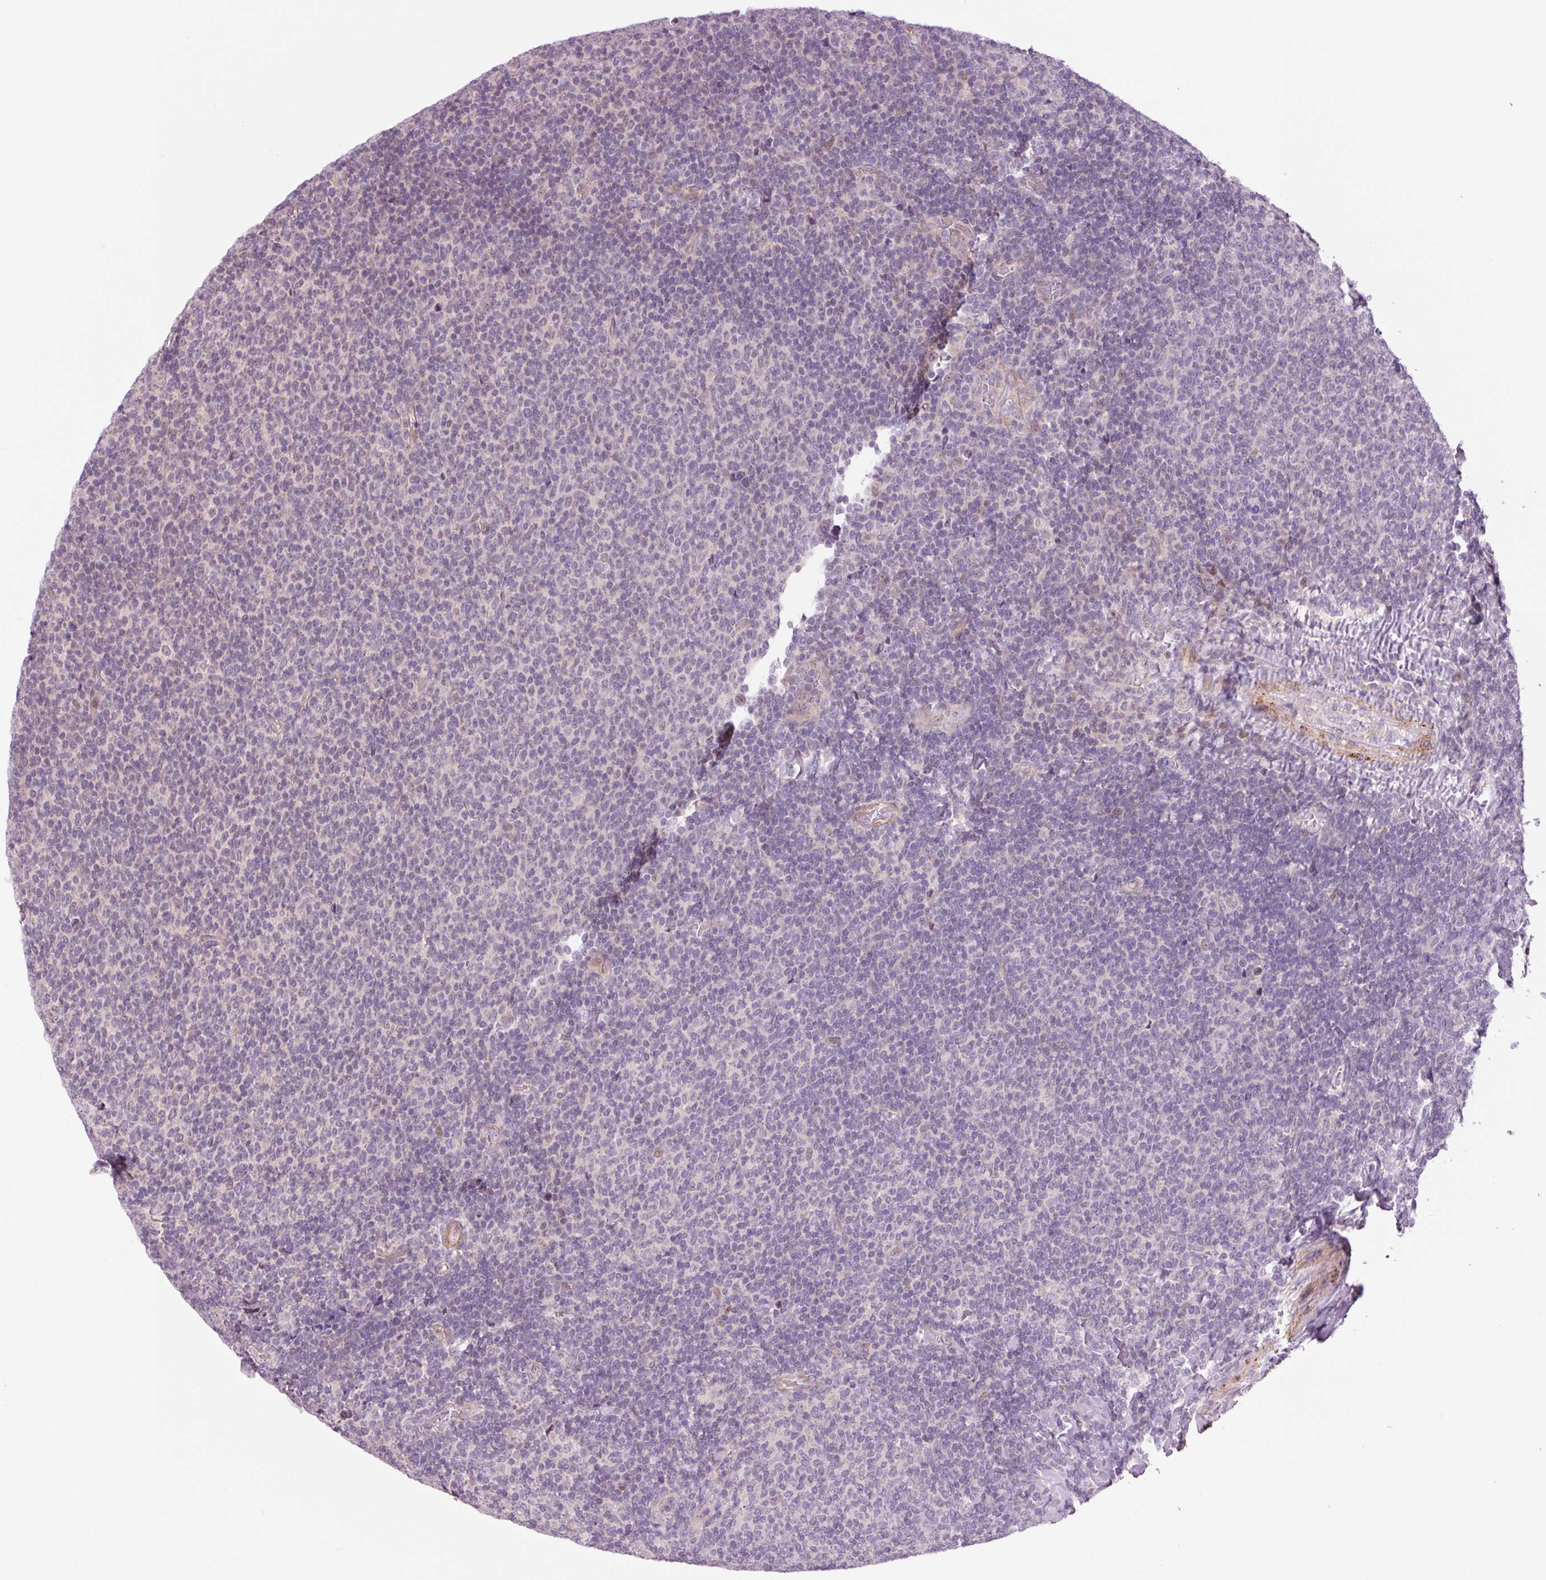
{"staining": {"intensity": "negative", "quantity": "none", "location": "none"}, "tissue": "lymphoma", "cell_type": "Tumor cells", "image_type": "cancer", "snomed": [{"axis": "morphology", "description": "Malignant lymphoma, non-Hodgkin's type, Low grade"}, {"axis": "topography", "description": "Lymph node"}], "caption": "High magnification brightfield microscopy of low-grade malignant lymphoma, non-Hodgkin's type stained with DAB (3,3'-diaminobenzidine) (brown) and counterstained with hematoxylin (blue): tumor cells show no significant staining.", "gene": "DAPP1", "patient": {"sex": "male", "age": 52}}